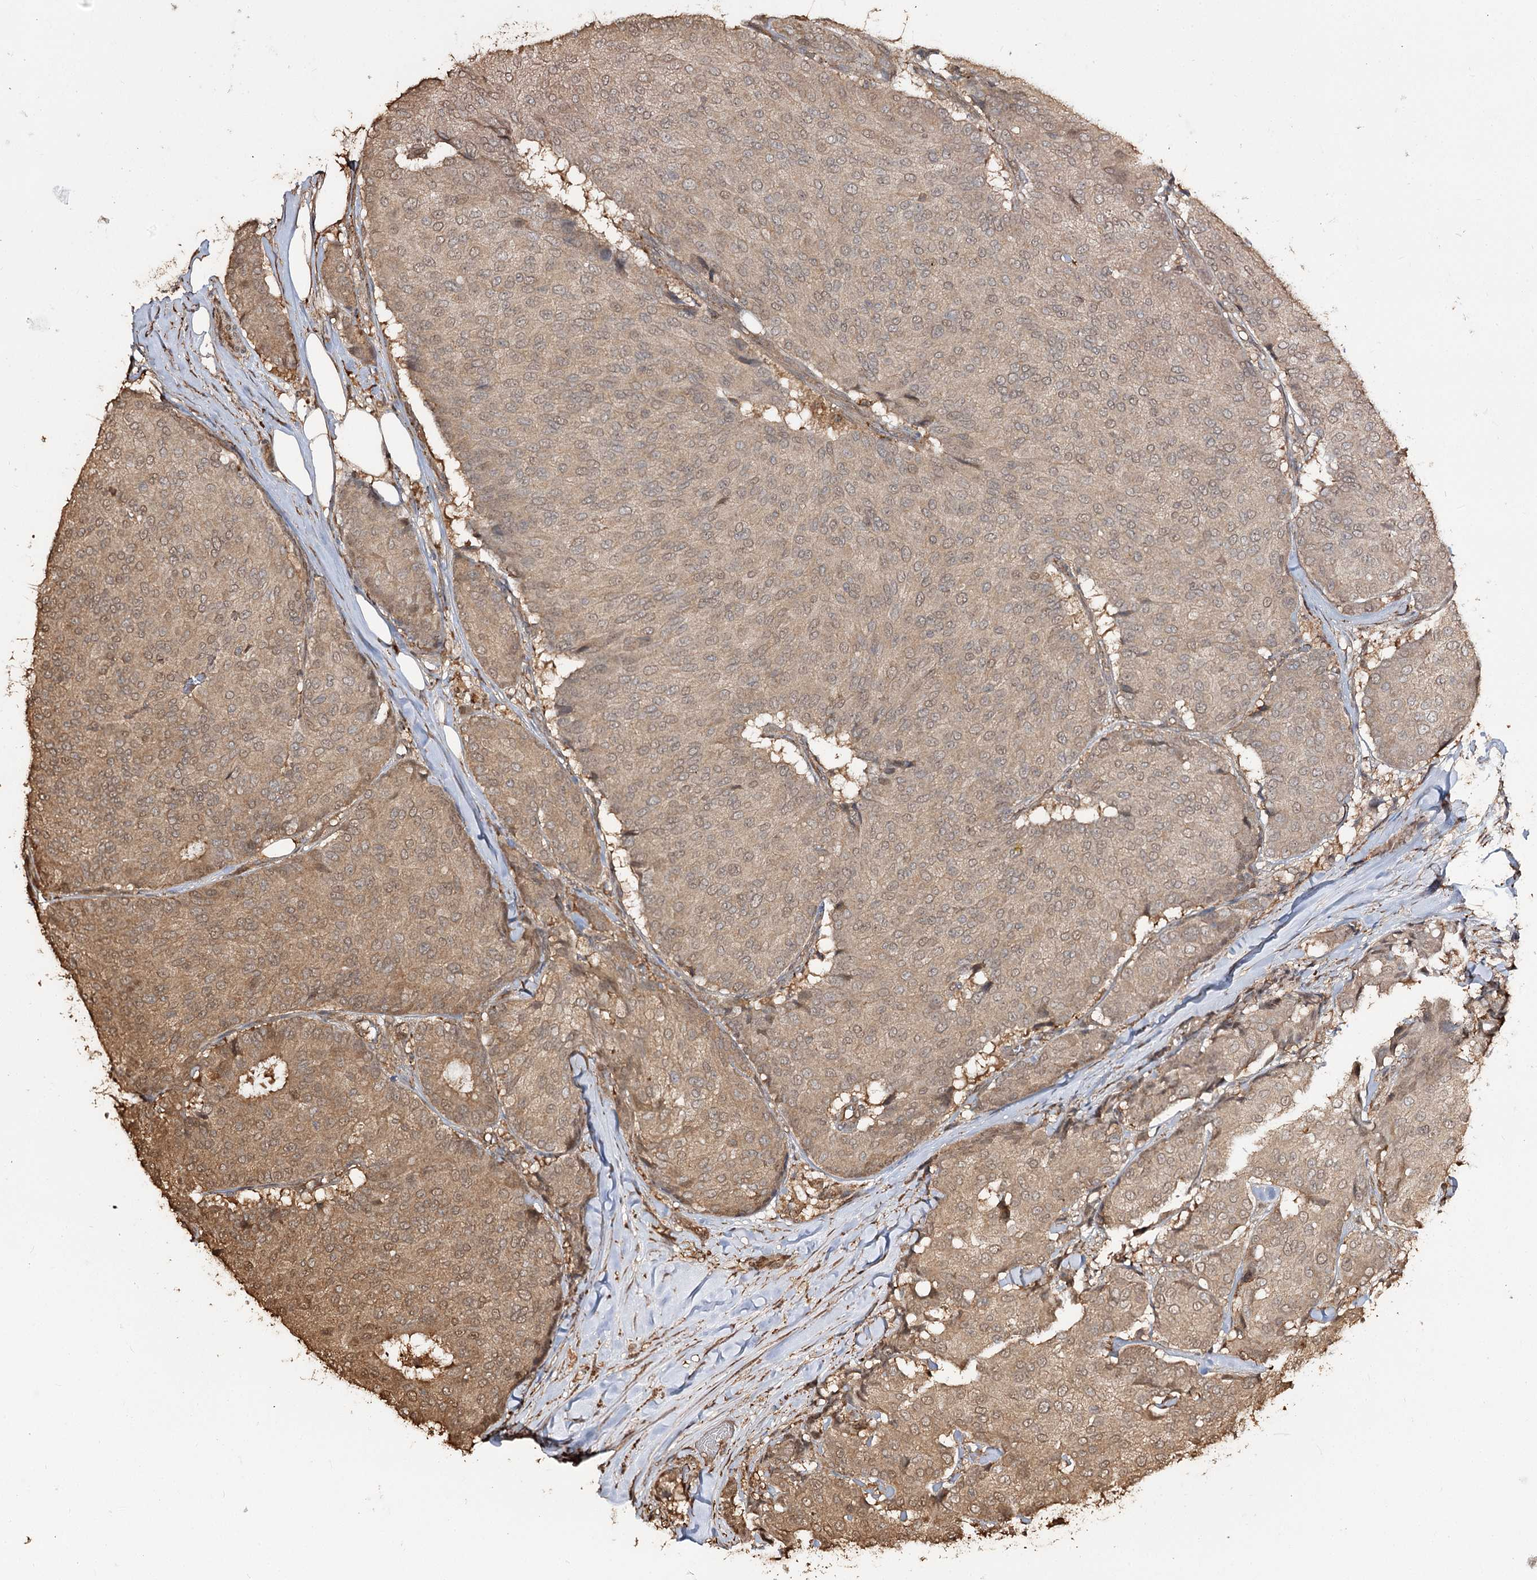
{"staining": {"intensity": "moderate", "quantity": "25%-75%", "location": "cytoplasmic/membranous"}, "tissue": "breast cancer", "cell_type": "Tumor cells", "image_type": "cancer", "snomed": [{"axis": "morphology", "description": "Duct carcinoma"}, {"axis": "topography", "description": "Breast"}], "caption": "This is a photomicrograph of immunohistochemistry staining of breast cancer (infiltrating ductal carcinoma), which shows moderate staining in the cytoplasmic/membranous of tumor cells.", "gene": "PLCH1", "patient": {"sex": "female", "age": 75}}